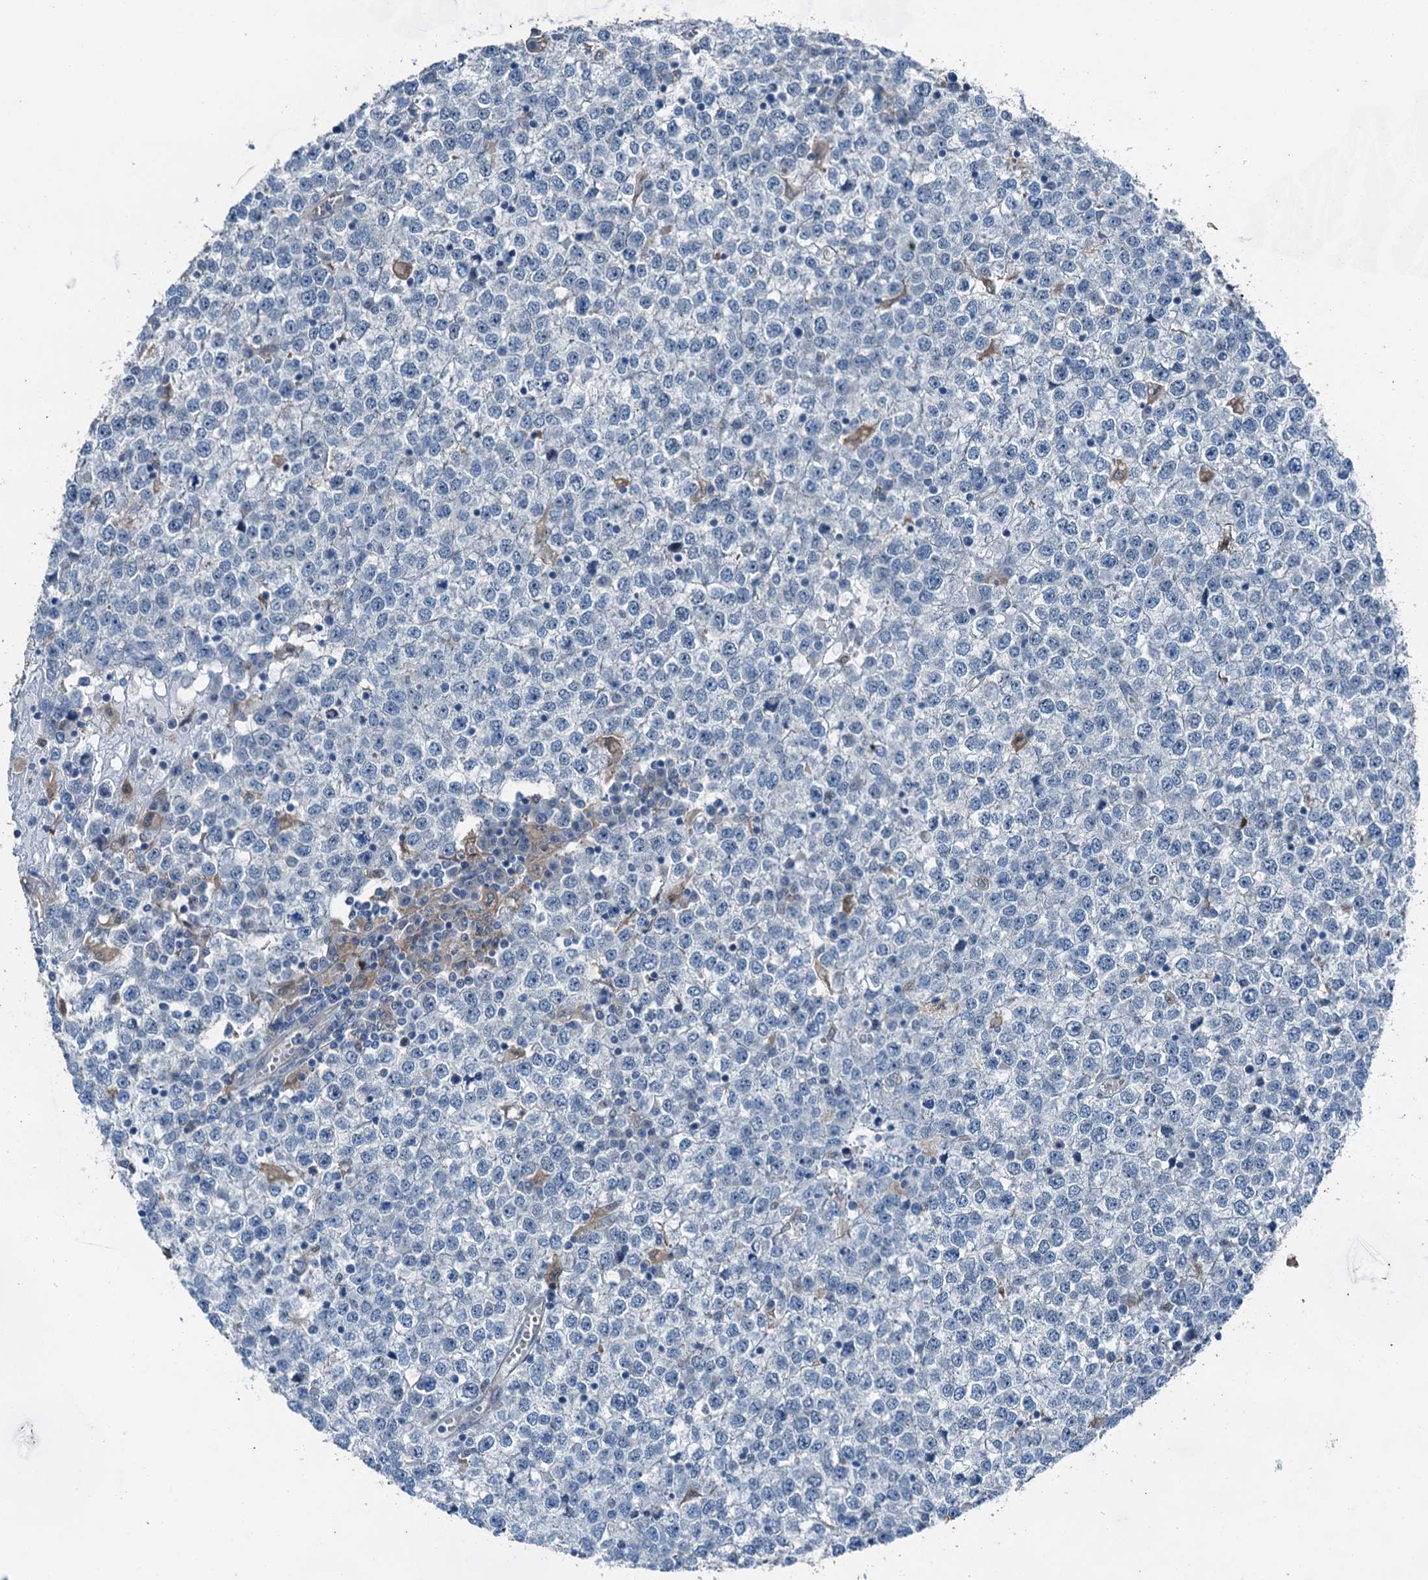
{"staining": {"intensity": "negative", "quantity": "none", "location": "none"}, "tissue": "testis cancer", "cell_type": "Tumor cells", "image_type": "cancer", "snomed": [{"axis": "morphology", "description": "Seminoma, NOS"}, {"axis": "topography", "description": "Testis"}], "caption": "Immunohistochemistry (IHC) micrograph of testis seminoma stained for a protein (brown), which displays no expression in tumor cells.", "gene": "RNH1", "patient": {"sex": "male", "age": 65}}